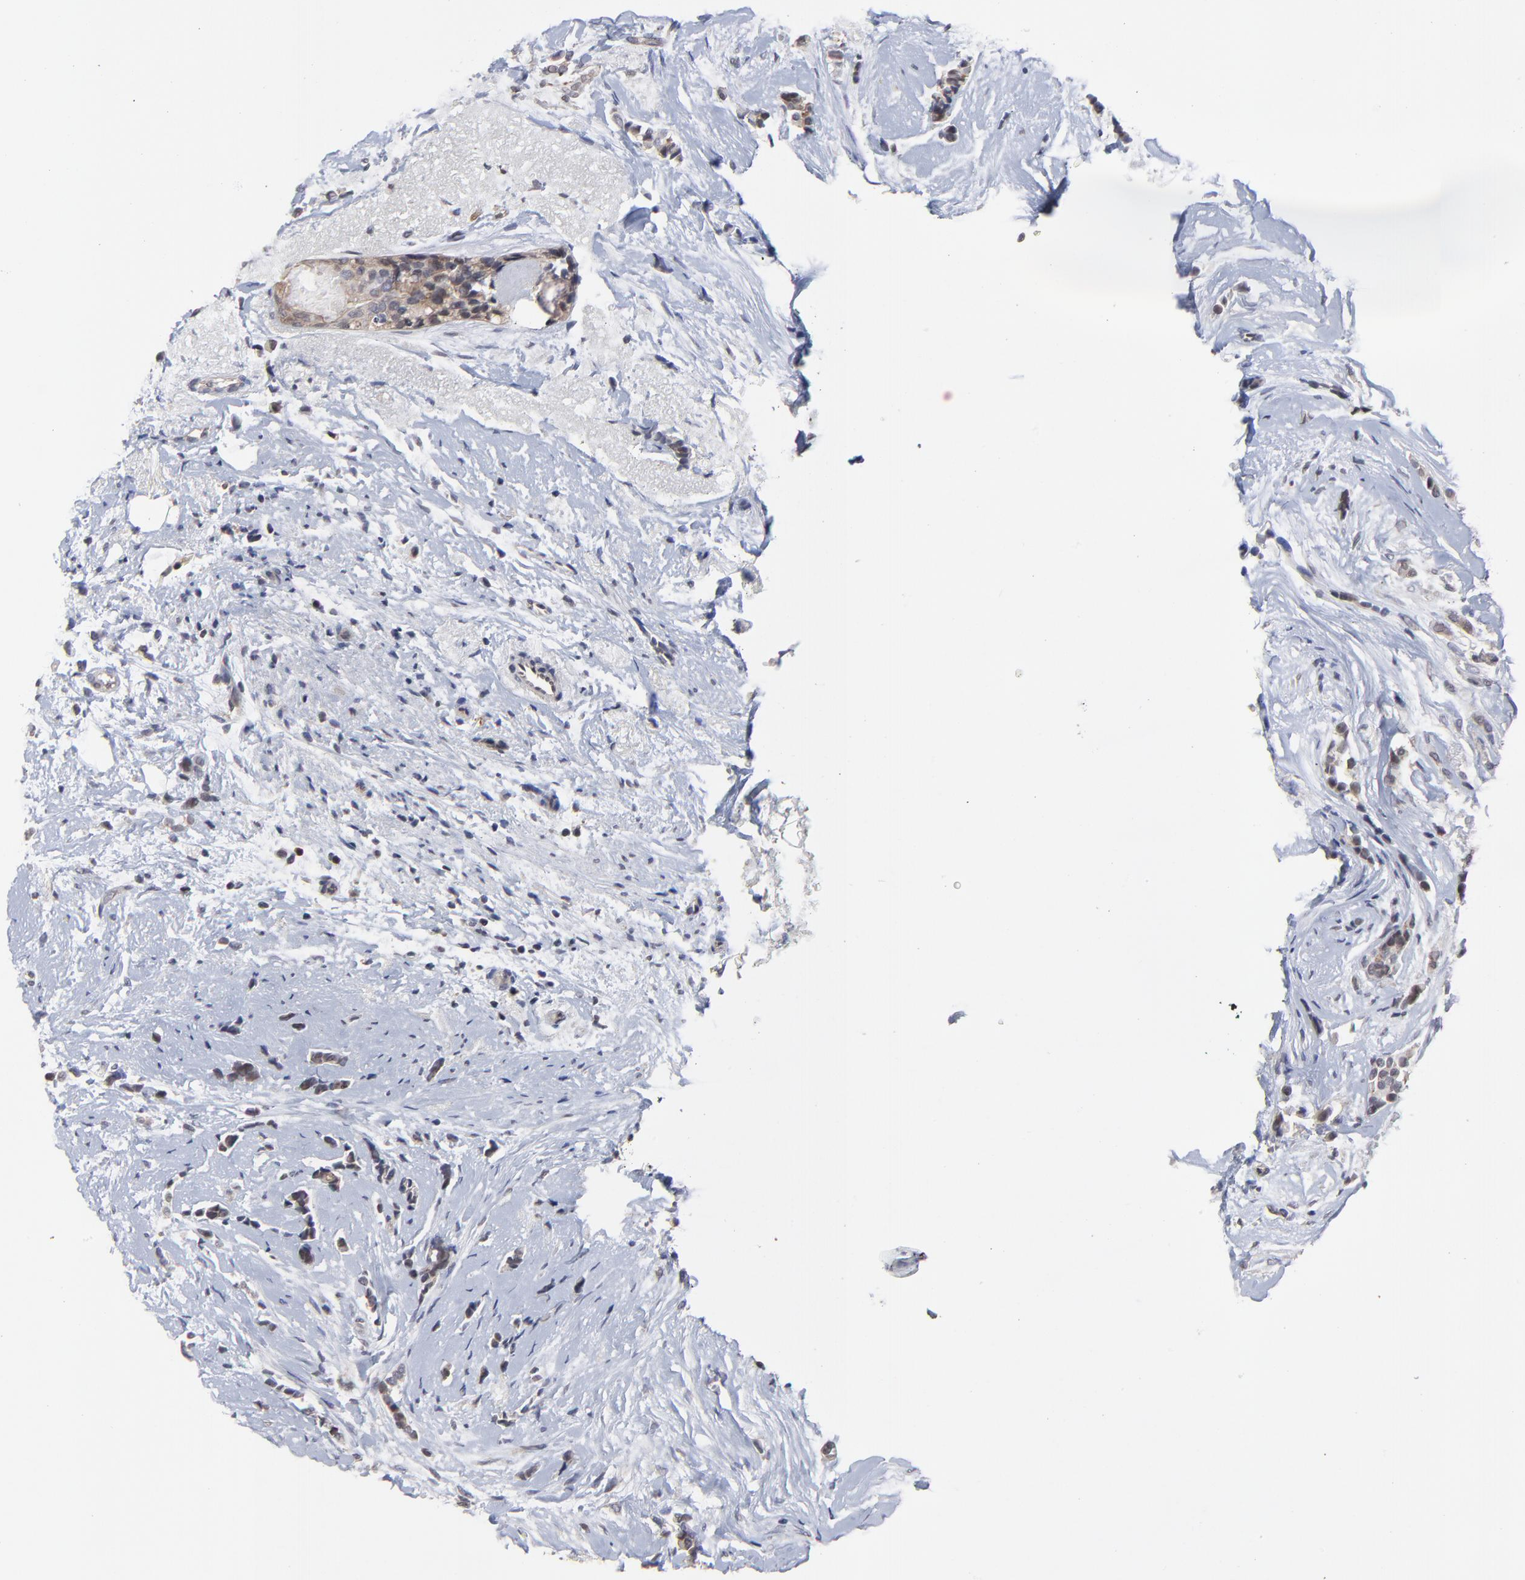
{"staining": {"intensity": "weak", "quantity": ">75%", "location": "cytoplasmic/membranous"}, "tissue": "breast cancer", "cell_type": "Tumor cells", "image_type": "cancer", "snomed": [{"axis": "morphology", "description": "Lobular carcinoma"}, {"axis": "topography", "description": "Breast"}], "caption": "IHC of human breast cancer (lobular carcinoma) shows low levels of weak cytoplasmic/membranous expression in approximately >75% of tumor cells.", "gene": "ZNF157", "patient": {"sex": "female", "age": 56}}